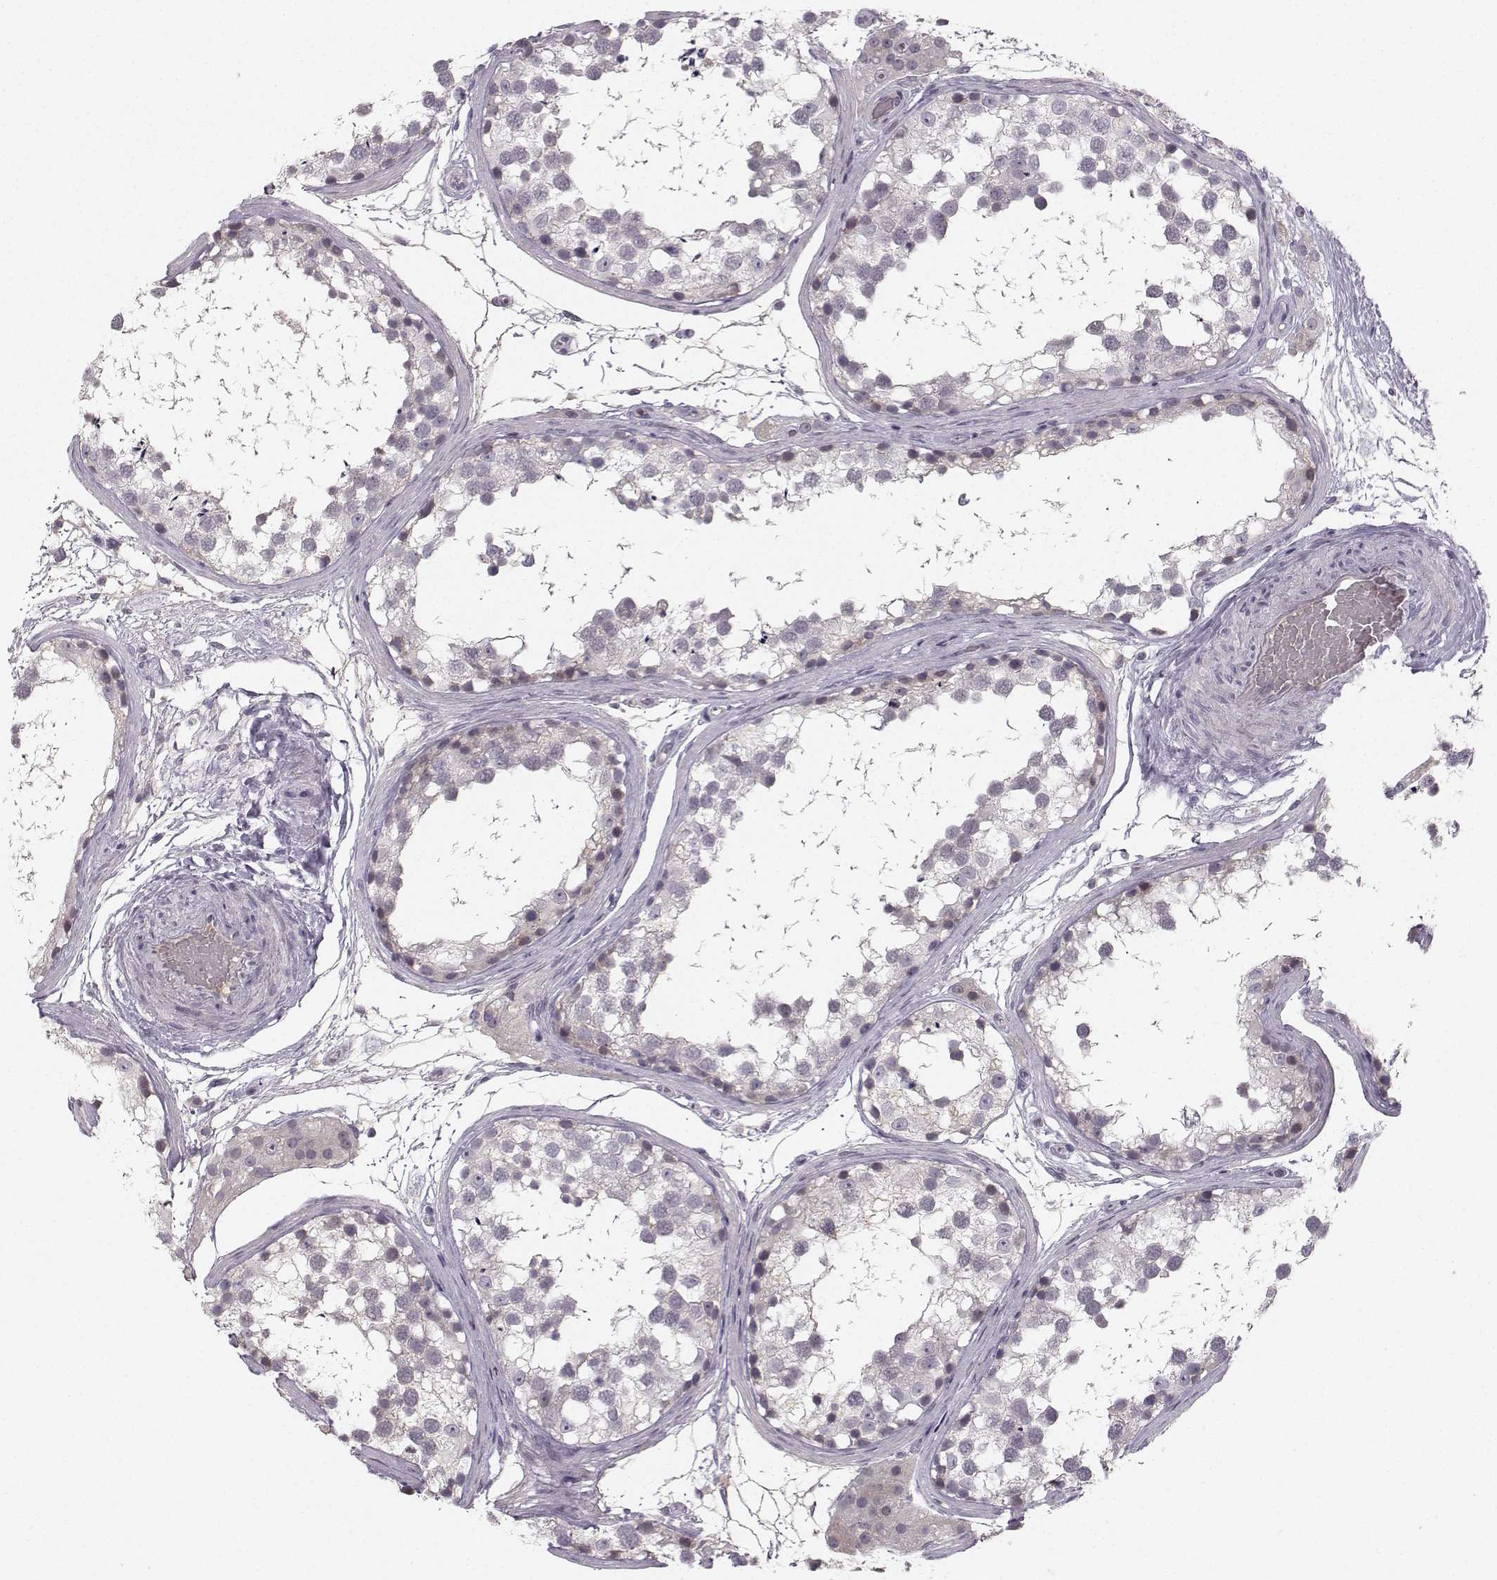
{"staining": {"intensity": "negative", "quantity": "none", "location": "none"}, "tissue": "testis", "cell_type": "Cells in seminiferous ducts", "image_type": "normal", "snomed": [{"axis": "morphology", "description": "Normal tissue, NOS"}, {"axis": "morphology", "description": "Seminoma, NOS"}, {"axis": "topography", "description": "Testis"}], "caption": "Immunohistochemical staining of benign human testis demonstrates no significant positivity in cells in seminiferous ducts. (Stains: DAB IHC with hematoxylin counter stain, Microscopy: brightfield microscopy at high magnification).", "gene": "OPRD1", "patient": {"sex": "male", "age": 65}}